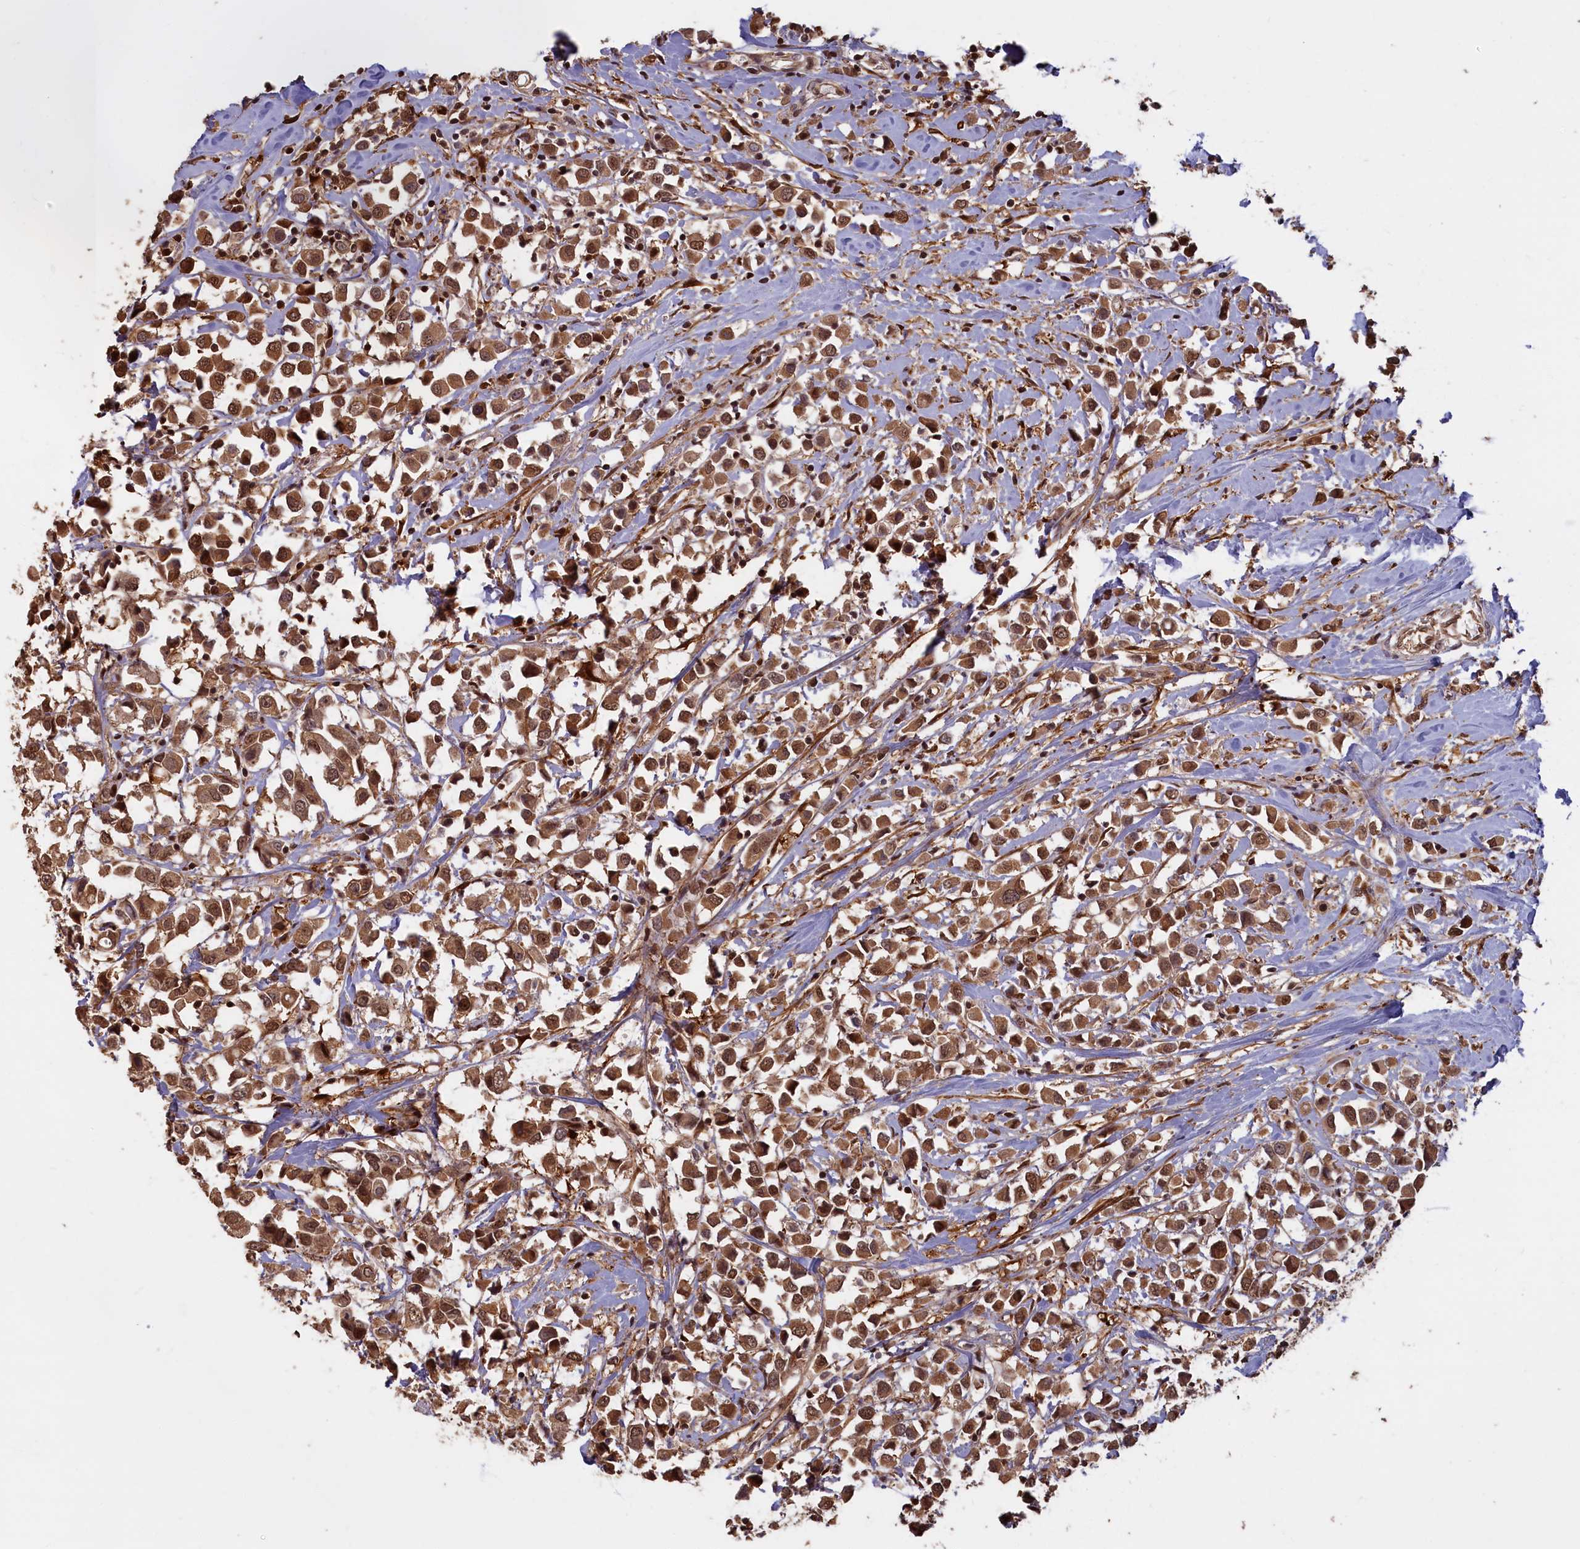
{"staining": {"intensity": "moderate", "quantity": ">75%", "location": "cytoplasmic/membranous,nuclear"}, "tissue": "breast cancer", "cell_type": "Tumor cells", "image_type": "cancer", "snomed": [{"axis": "morphology", "description": "Duct carcinoma"}, {"axis": "topography", "description": "Breast"}], "caption": "Moderate cytoplasmic/membranous and nuclear staining is seen in approximately >75% of tumor cells in breast cancer.", "gene": "HIF3A", "patient": {"sex": "female", "age": 61}}